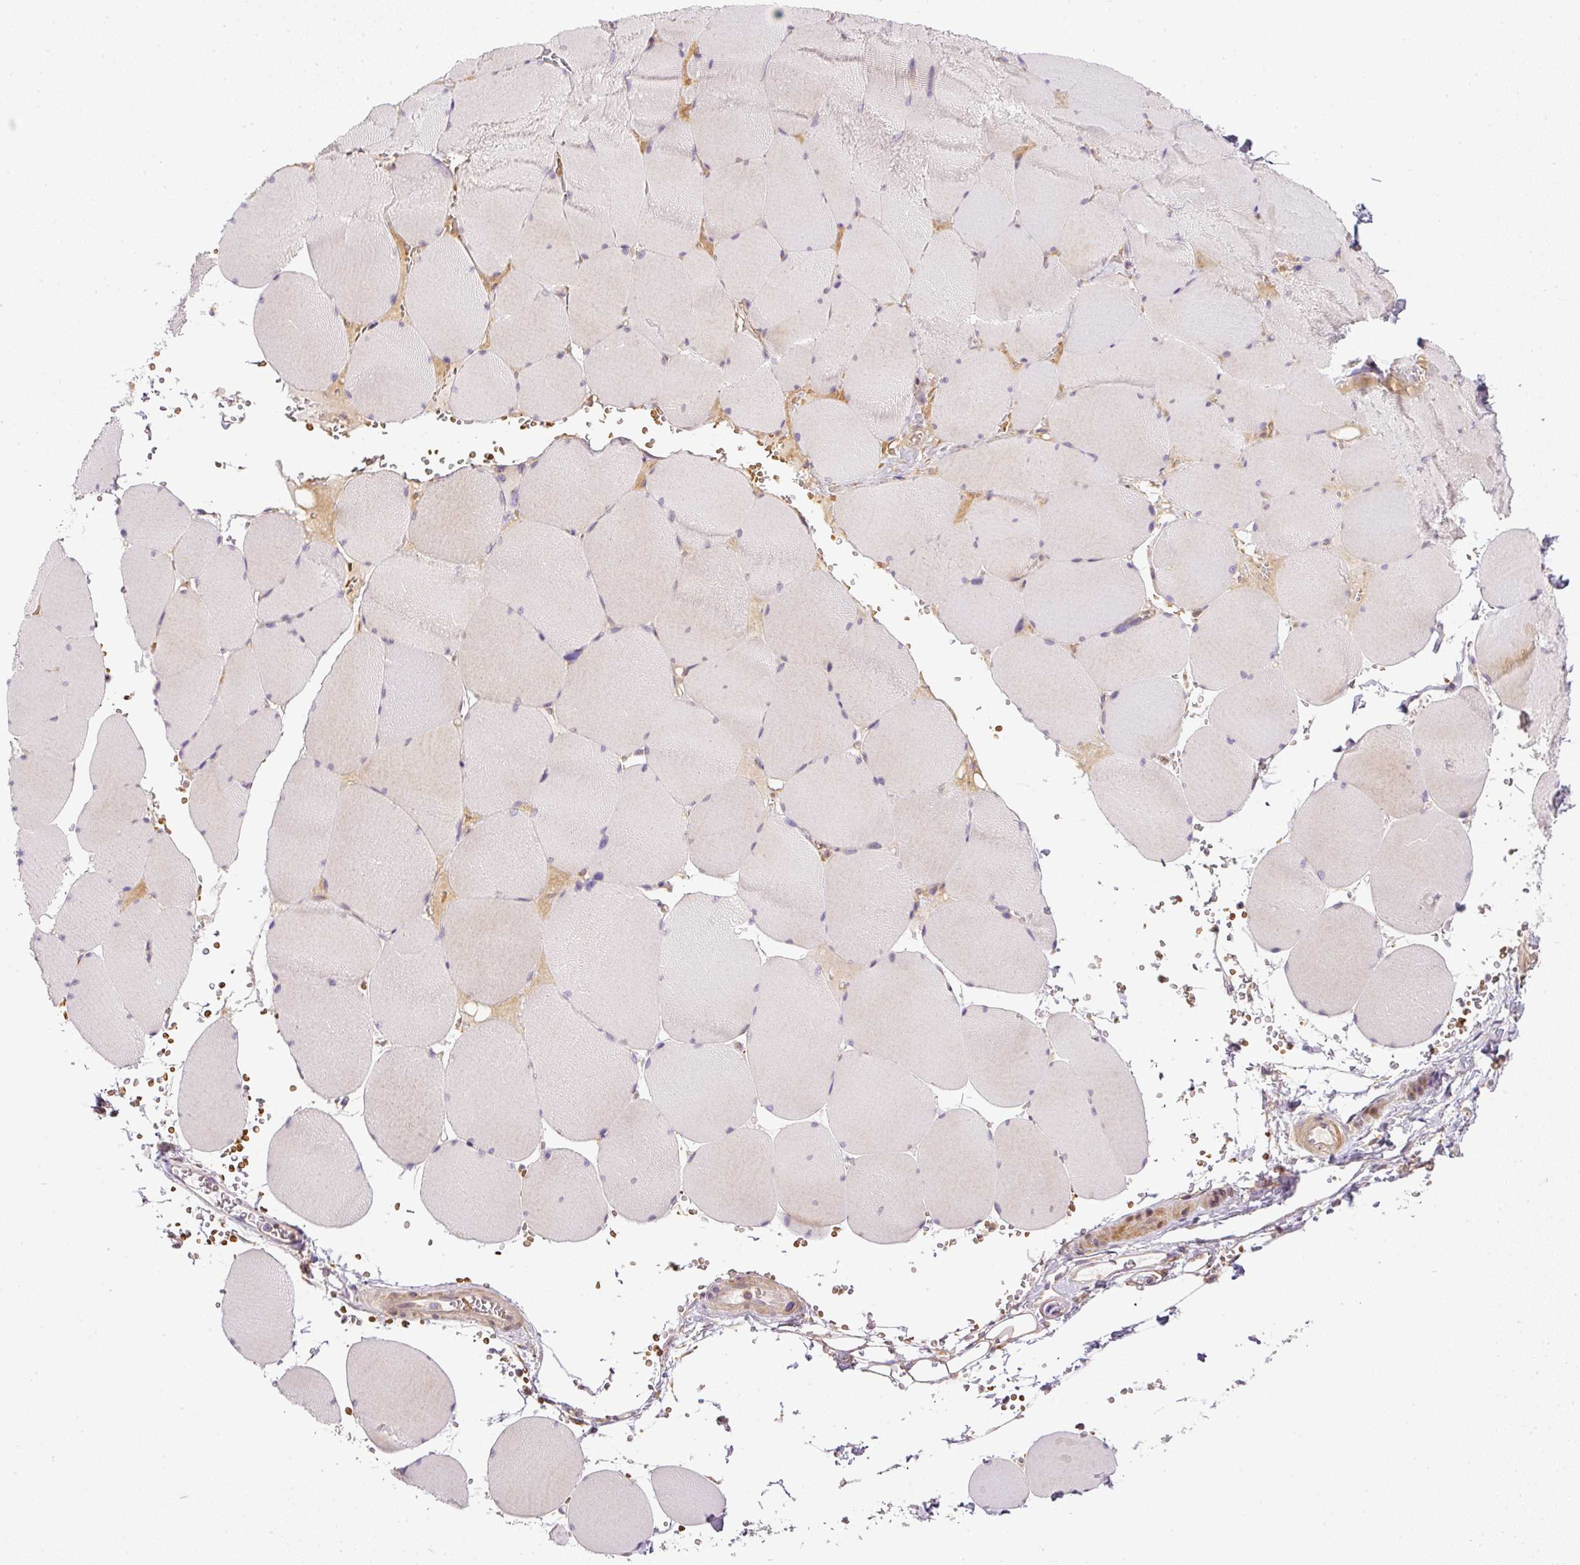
{"staining": {"intensity": "moderate", "quantity": "<25%", "location": "cytoplasmic/membranous"}, "tissue": "skeletal muscle", "cell_type": "Myocytes", "image_type": "normal", "snomed": [{"axis": "morphology", "description": "Normal tissue, NOS"}, {"axis": "topography", "description": "Skeletal muscle"}, {"axis": "topography", "description": "Head-Neck"}], "caption": "This histopathology image exhibits benign skeletal muscle stained with immunohistochemistry to label a protein in brown. The cytoplasmic/membranous of myocytes show moderate positivity for the protein. Nuclei are counter-stained blue.", "gene": "TBC1D2B", "patient": {"sex": "male", "age": 66}}